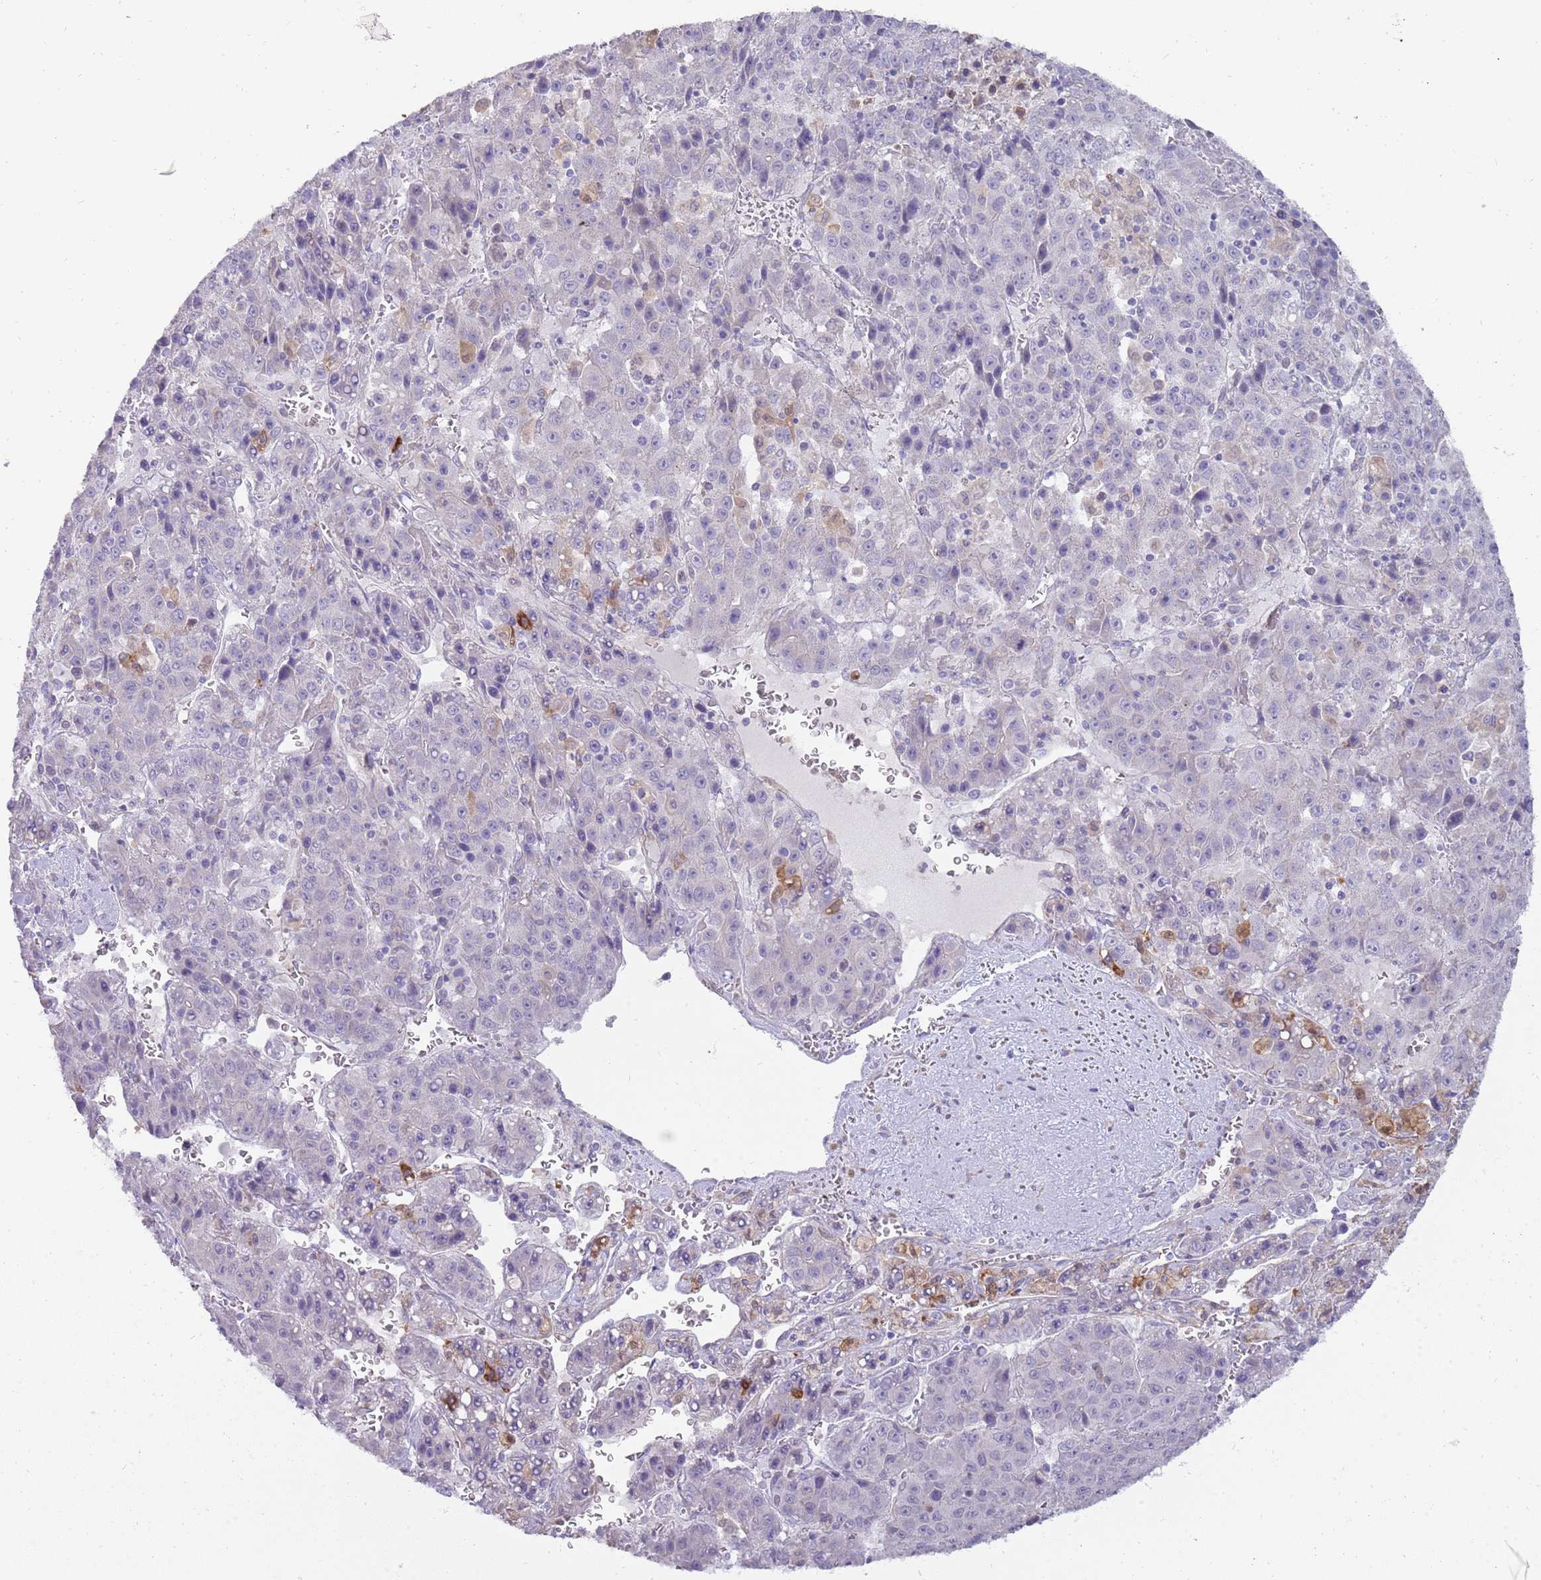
{"staining": {"intensity": "moderate", "quantity": "<25%", "location": "cytoplasmic/membranous"}, "tissue": "liver cancer", "cell_type": "Tumor cells", "image_type": "cancer", "snomed": [{"axis": "morphology", "description": "Carcinoma, Hepatocellular, NOS"}, {"axis": "topography", "description": "Liver"}], "caption": "Moderate cytoplasmic/membranous expression for a protein is present in about <25% of tumor cells of hepatocellular carcinoma (liver) using IHC.", "gene": "DIPK1C", "patient": {"sex": "female", "age": 53}}